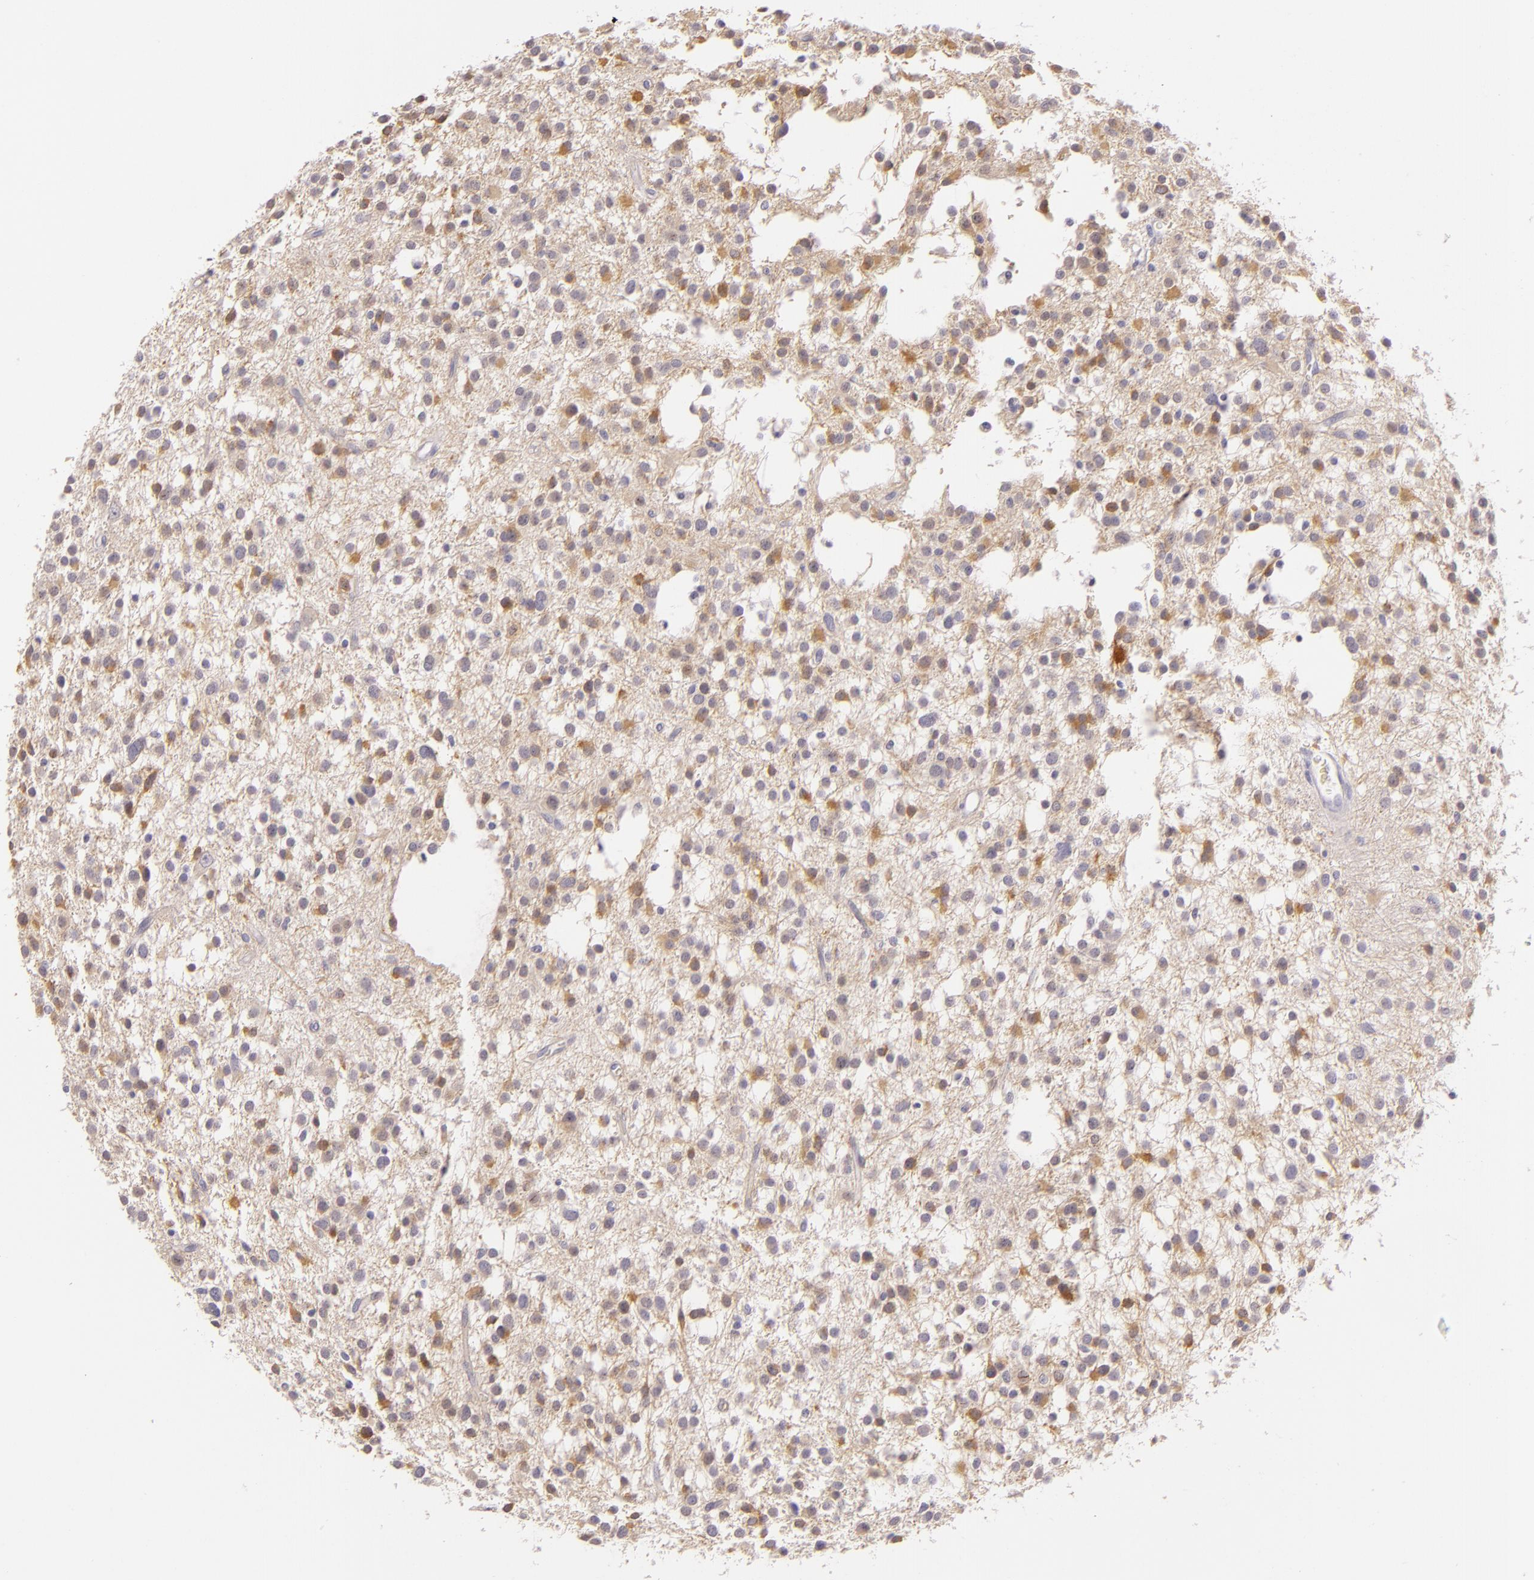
{"staining": {"intensity": "negative", "quantity": "none", "location": "none"}, "tissue": "glioma", "cell_type": "Tumor cells", "image_type": "cancer", "snomed": [{"axis": "morphology", "description": "Glioma, malignant, Low grade"}, {"axis": "topography", "description": "Brain"}], "caption": "Human glioma stained for a protein using immunohistochemistry displays no staining in tumor cells.", "gene": "CBS", "patient": {"sex": "female", "age": 36}}